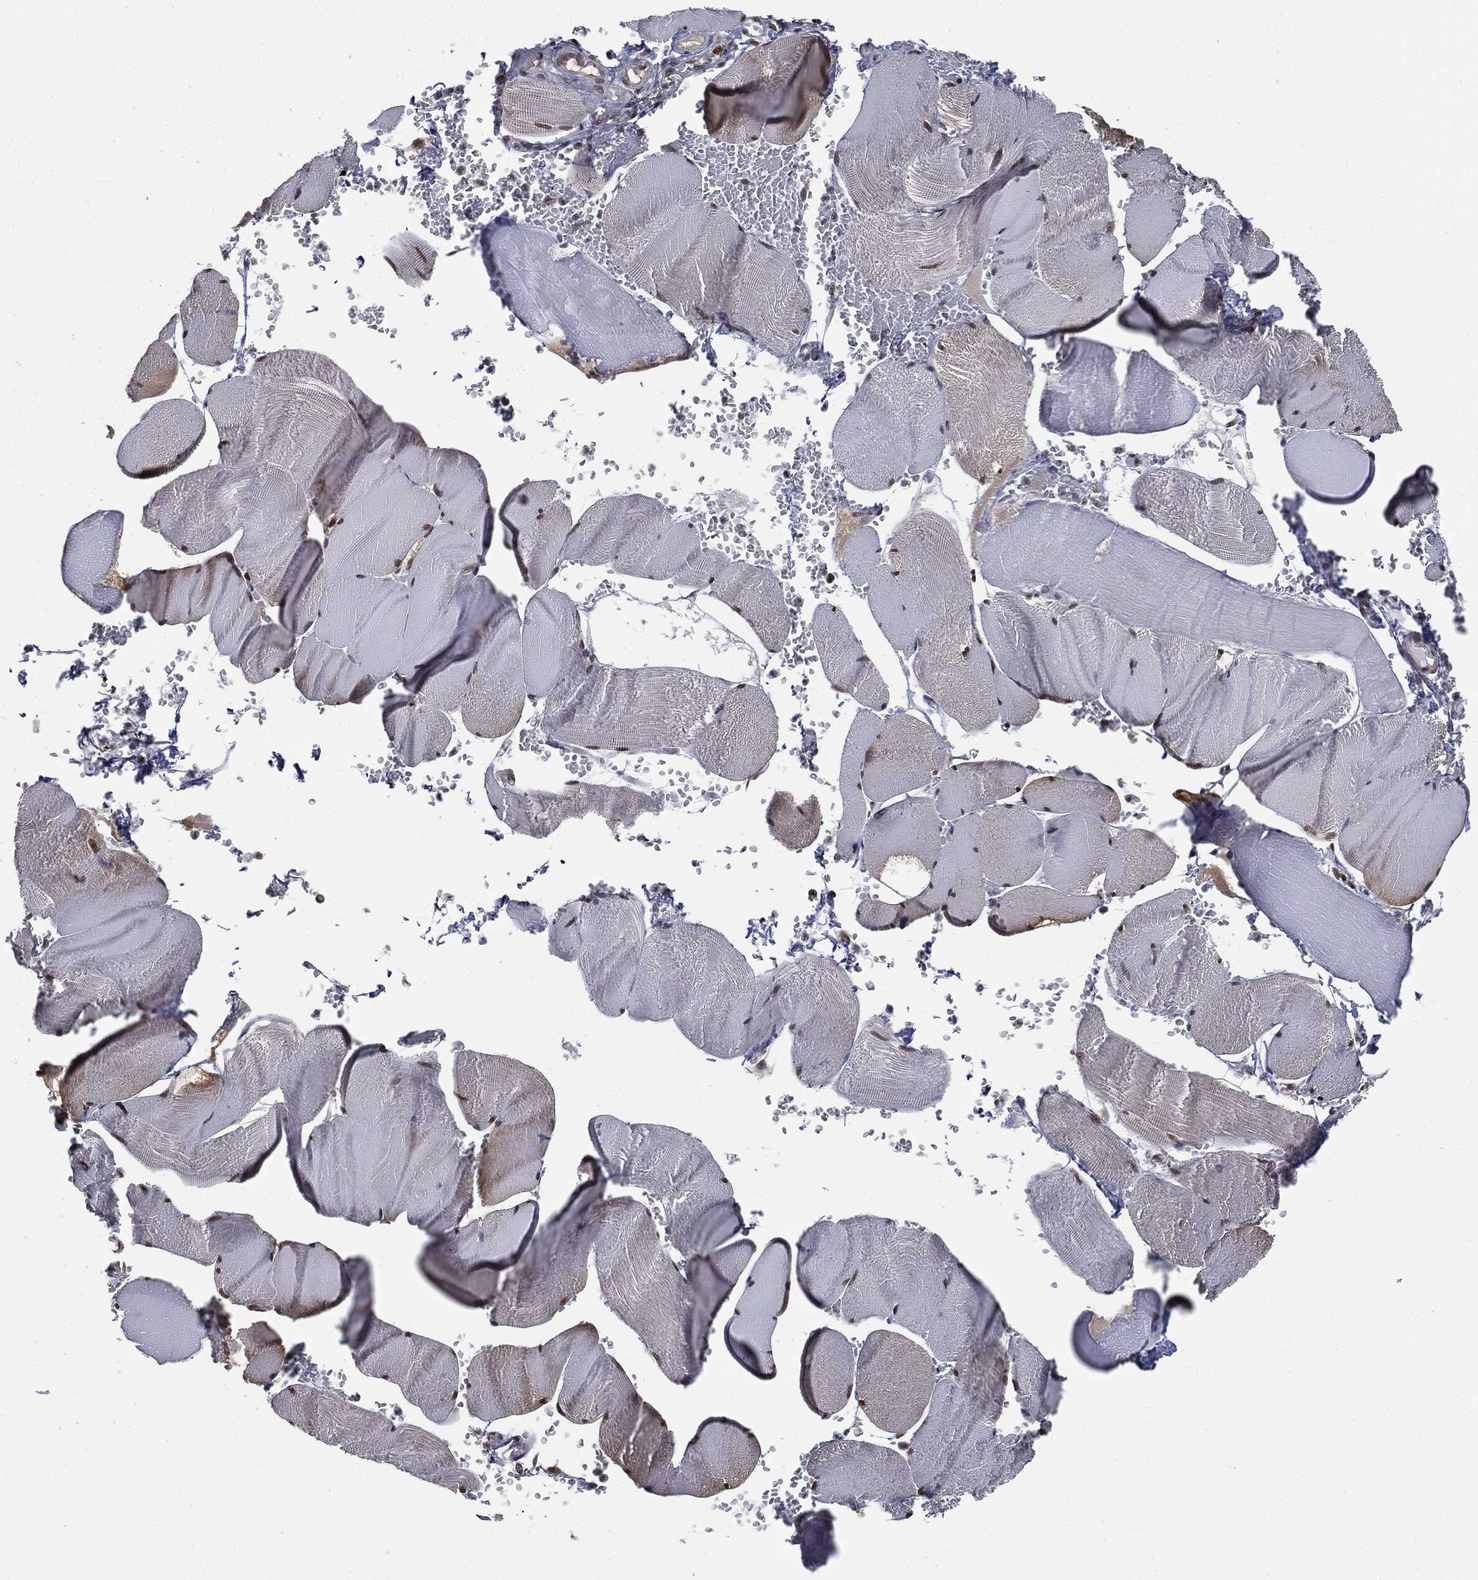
{"staining": {"intensity": "strong", "quantity": "25%-75%", "location": "nuclear"}, "tissue": "skeletal muscle", "cell_type": "Myocytes", "image_type": "normal", "snomed": [{"axis": "morphology", "description": "Normal tissue, NOS"}, {"axis": "topography", "description": "Skeletal muscle"}], "caption": "Immunohistochemistry histopathology image of benign skeletal muscle: human skeletal muscle stained using immunohistochemistry (IHC) displays high levels of strong protein expression localized specifically in the nuclear of myocytes, appearing as a nuclear brown color.", "gene": "SHLD2", "patient": {"sex": "male", "age": 56}}